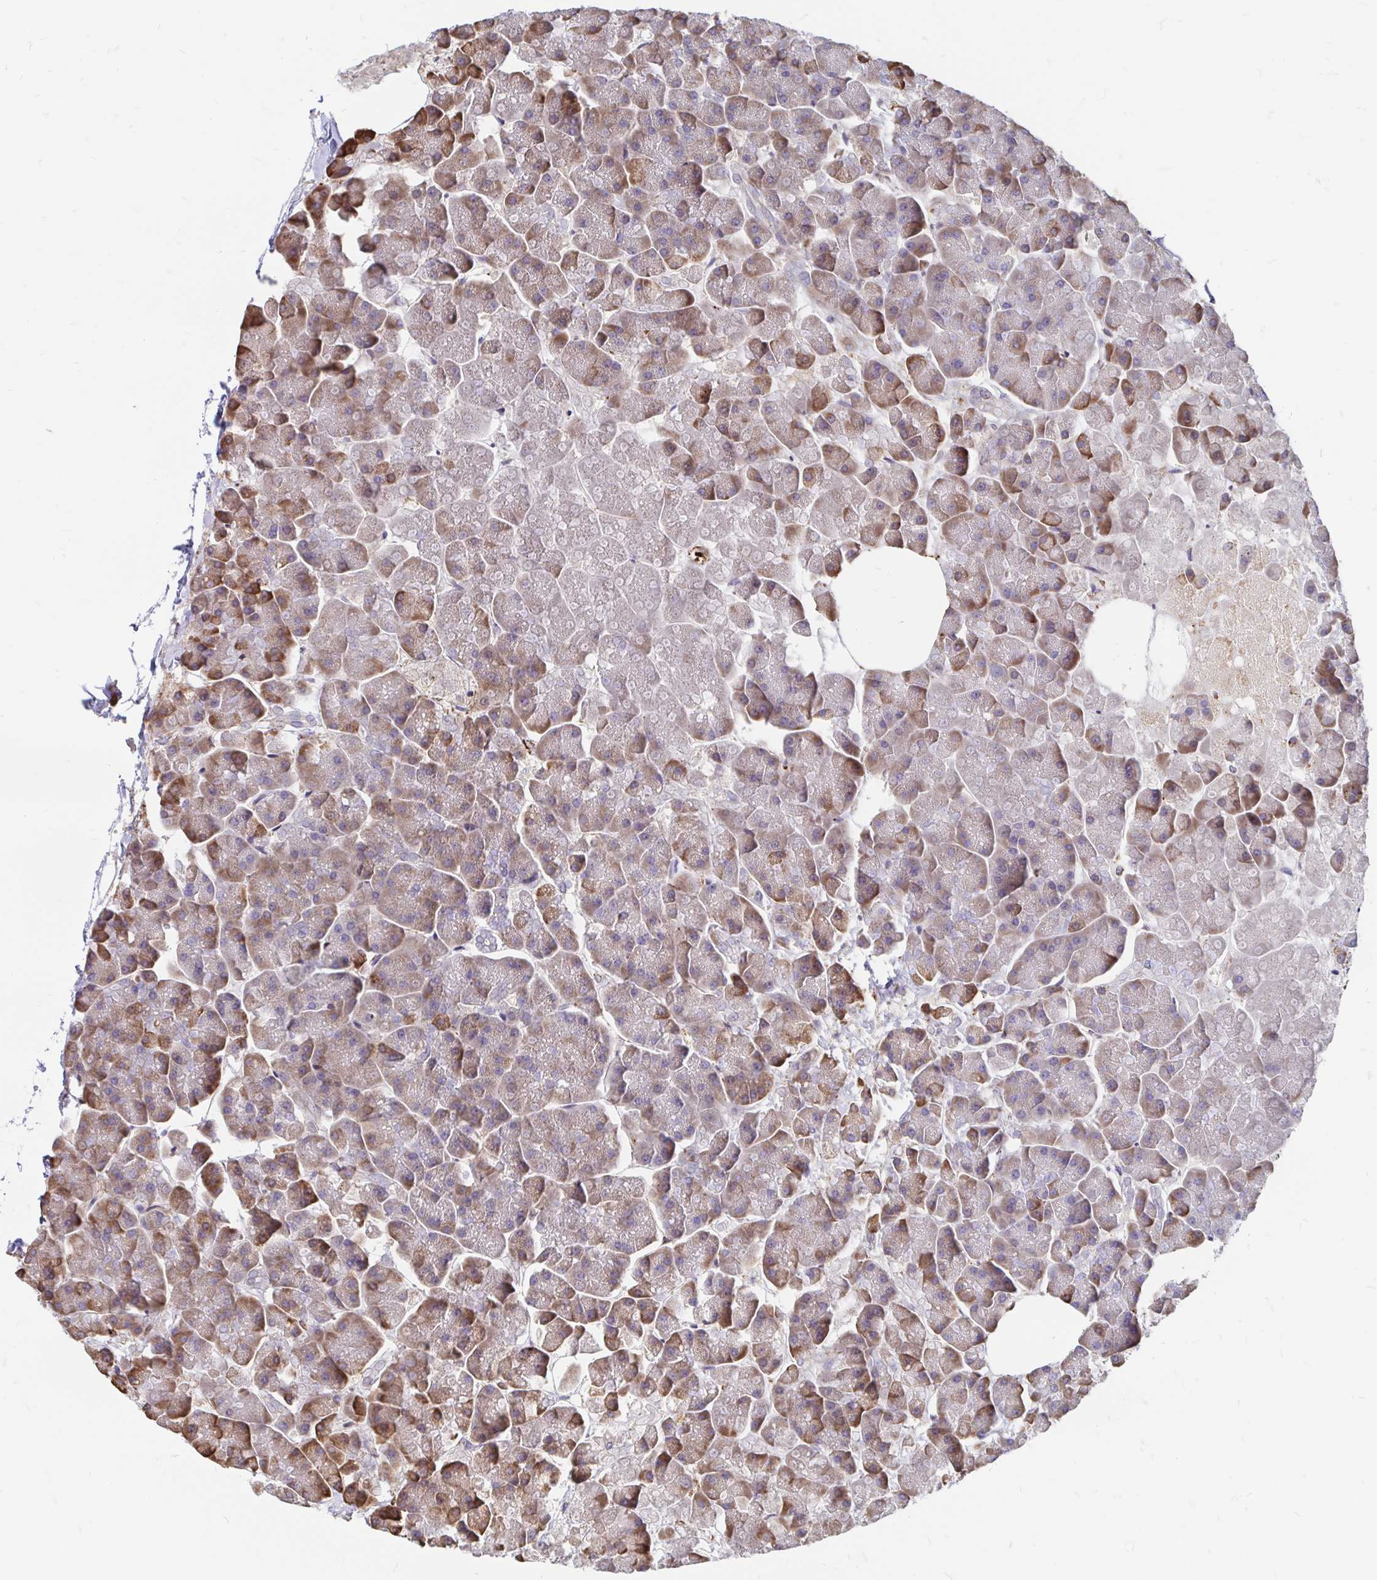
{"staining": {"intensity": "weak", "quantity": "25%-75%", "location": "cytoplasmic/membranous"}, "tissue": "pancreas", "cell_type": "Exocrine glandular cells", "image_type": "normal", "snomed": [{"axis": "morphology", "description": "Normal tissue, NOS"}, {"axis": "topography", "description": "Pancreas"}, {"axis": "topography", "description": "Peripheral nerve tissue"}], "caption": "Weak cytoplasmic/membranous protein expression is present in about 25%-75% of exocrine glandular cells in pancreas.", "gene": "CDKL1", "patient": {"sex": "male", "age": 54}}